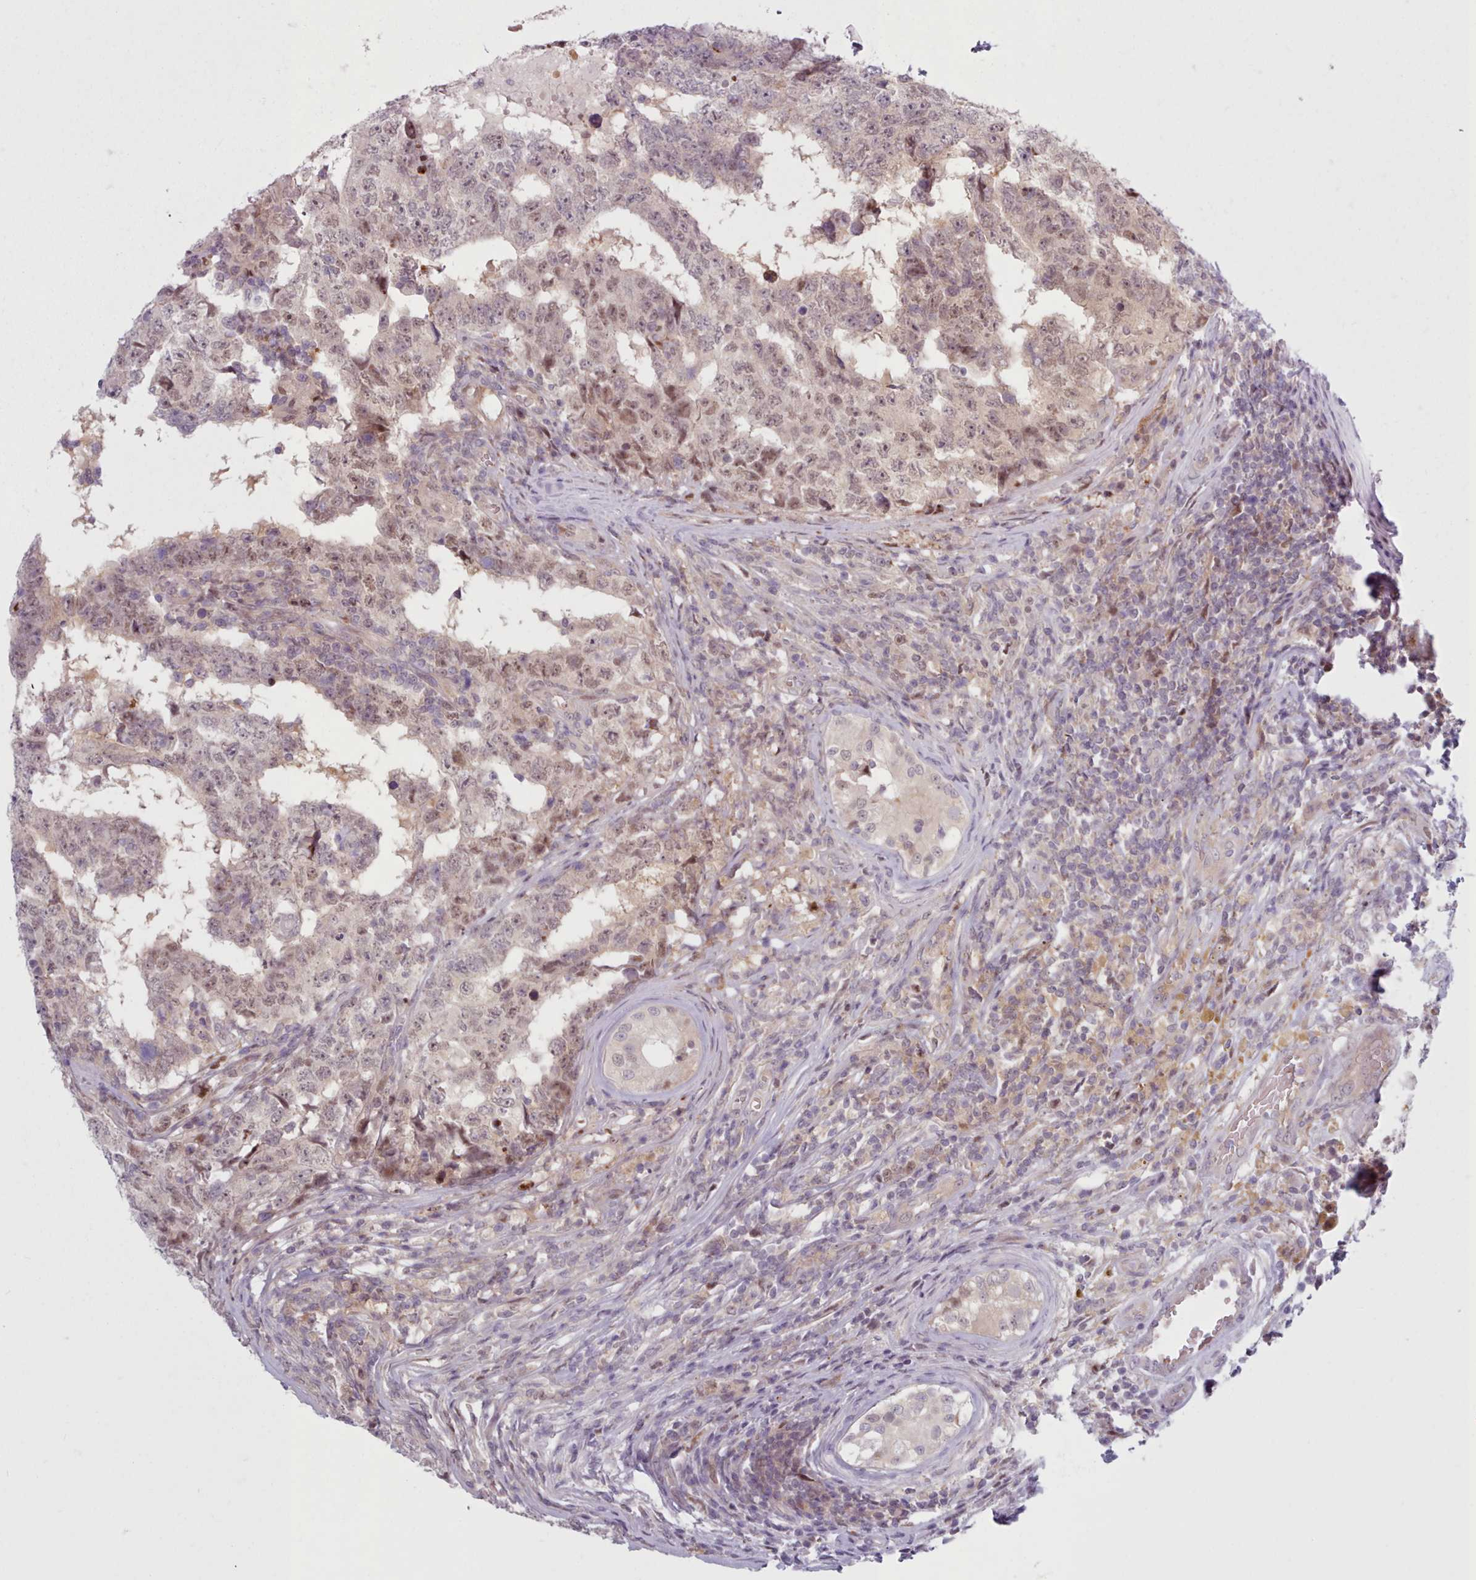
{"staining": {"intensity": "weak", "quantity": "25%-75%", "location": "nuclear"}, "tissue": "testis cancer", "cell_type": "Tumor cells", "image_type": "cancer", "snomed": [{"axis": "morphology", "description": "Carcinoma, Embryonal, NOS"}, {"axis": "topography", "description": "Testis"}], "caption": "Immunohistochemical staining of human testis cancer (embryonal carcinoma) displays low levels of weak nuclear protein expression in about 25%-75% of tumor cells. (Stains: DAB in brown, nuclei in blue, Microscopy: brightfield microscopy at high magnification).", "gene": "KBTBD7", "patient": {"sex": "male", "age": 25}}